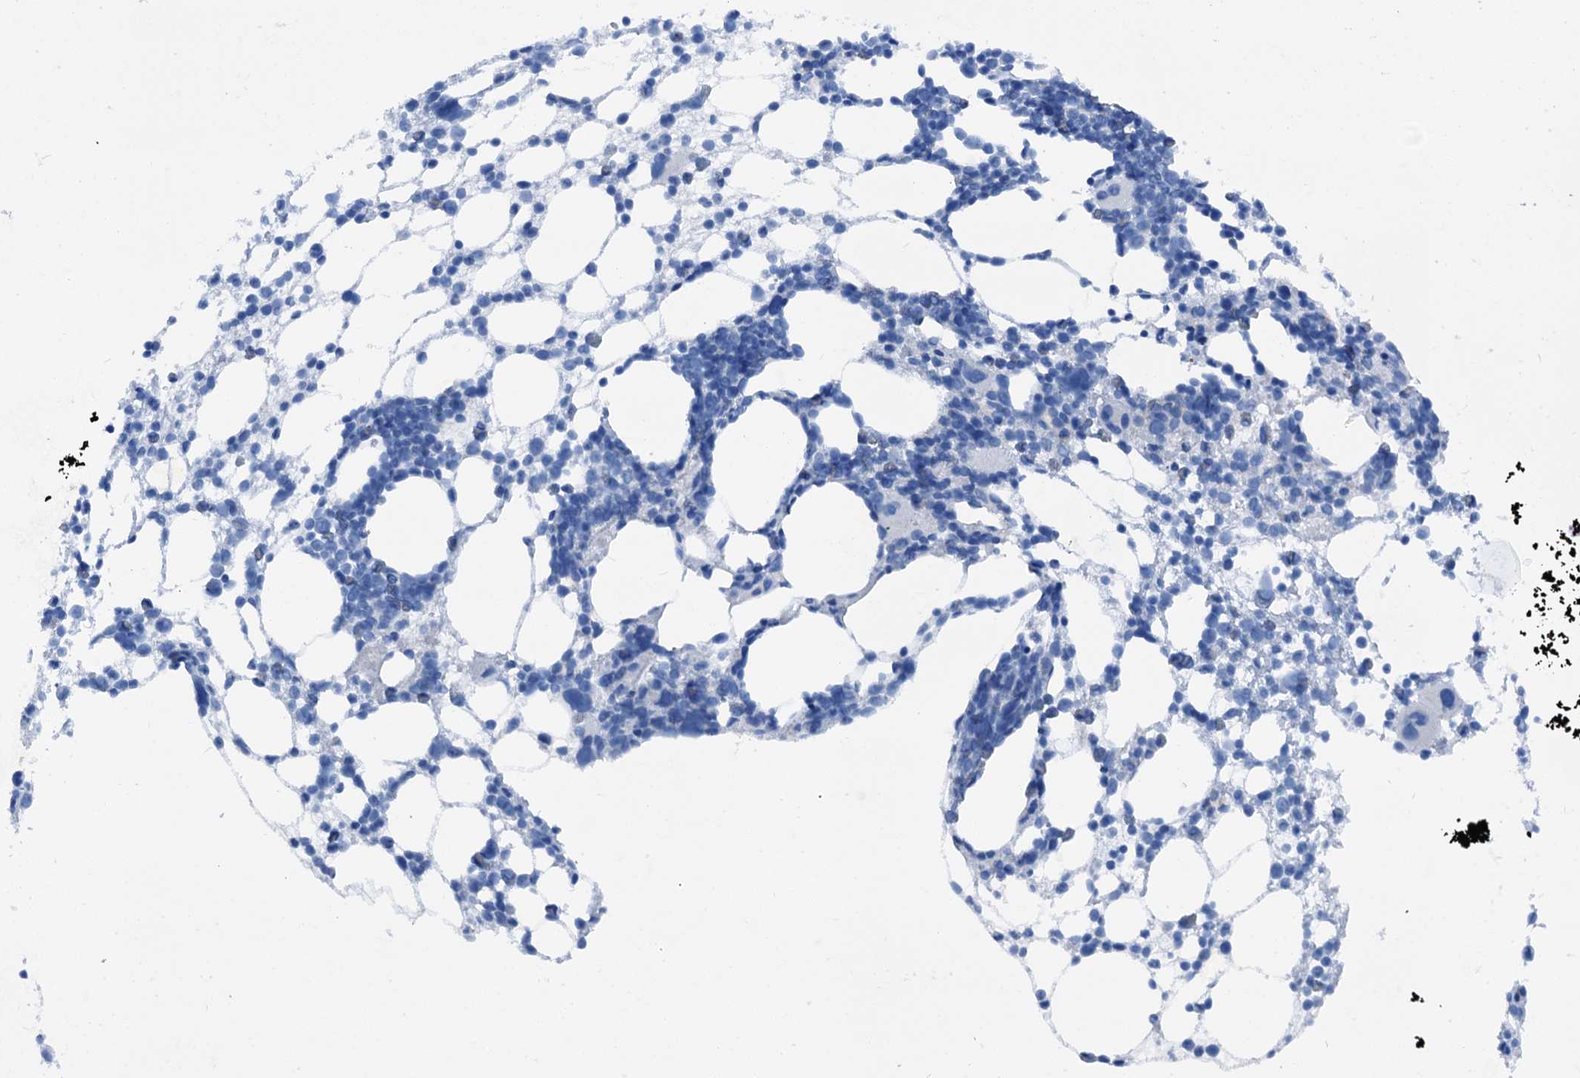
{"staining": {"intensity": "negative", "quantity": "none", "location": "none"}, "tissue": "bone marrow", "cell_type": "Hematopoietic cells", "image_type": "normal", "snomed": [{"axis": "morphology", "description": "Normal tissue, NOS"}, {"axis": "topography", "description": "Bone marrow"}], "caption": "DAB (3,3'-diaminobenzidine) immunohistochemical staining of unremarkable bone marrow demonstrates no significant expression in hematopoietic cells.", "gene": "C1QTNF4", "patient": {"sex": "female", "age": 57}}